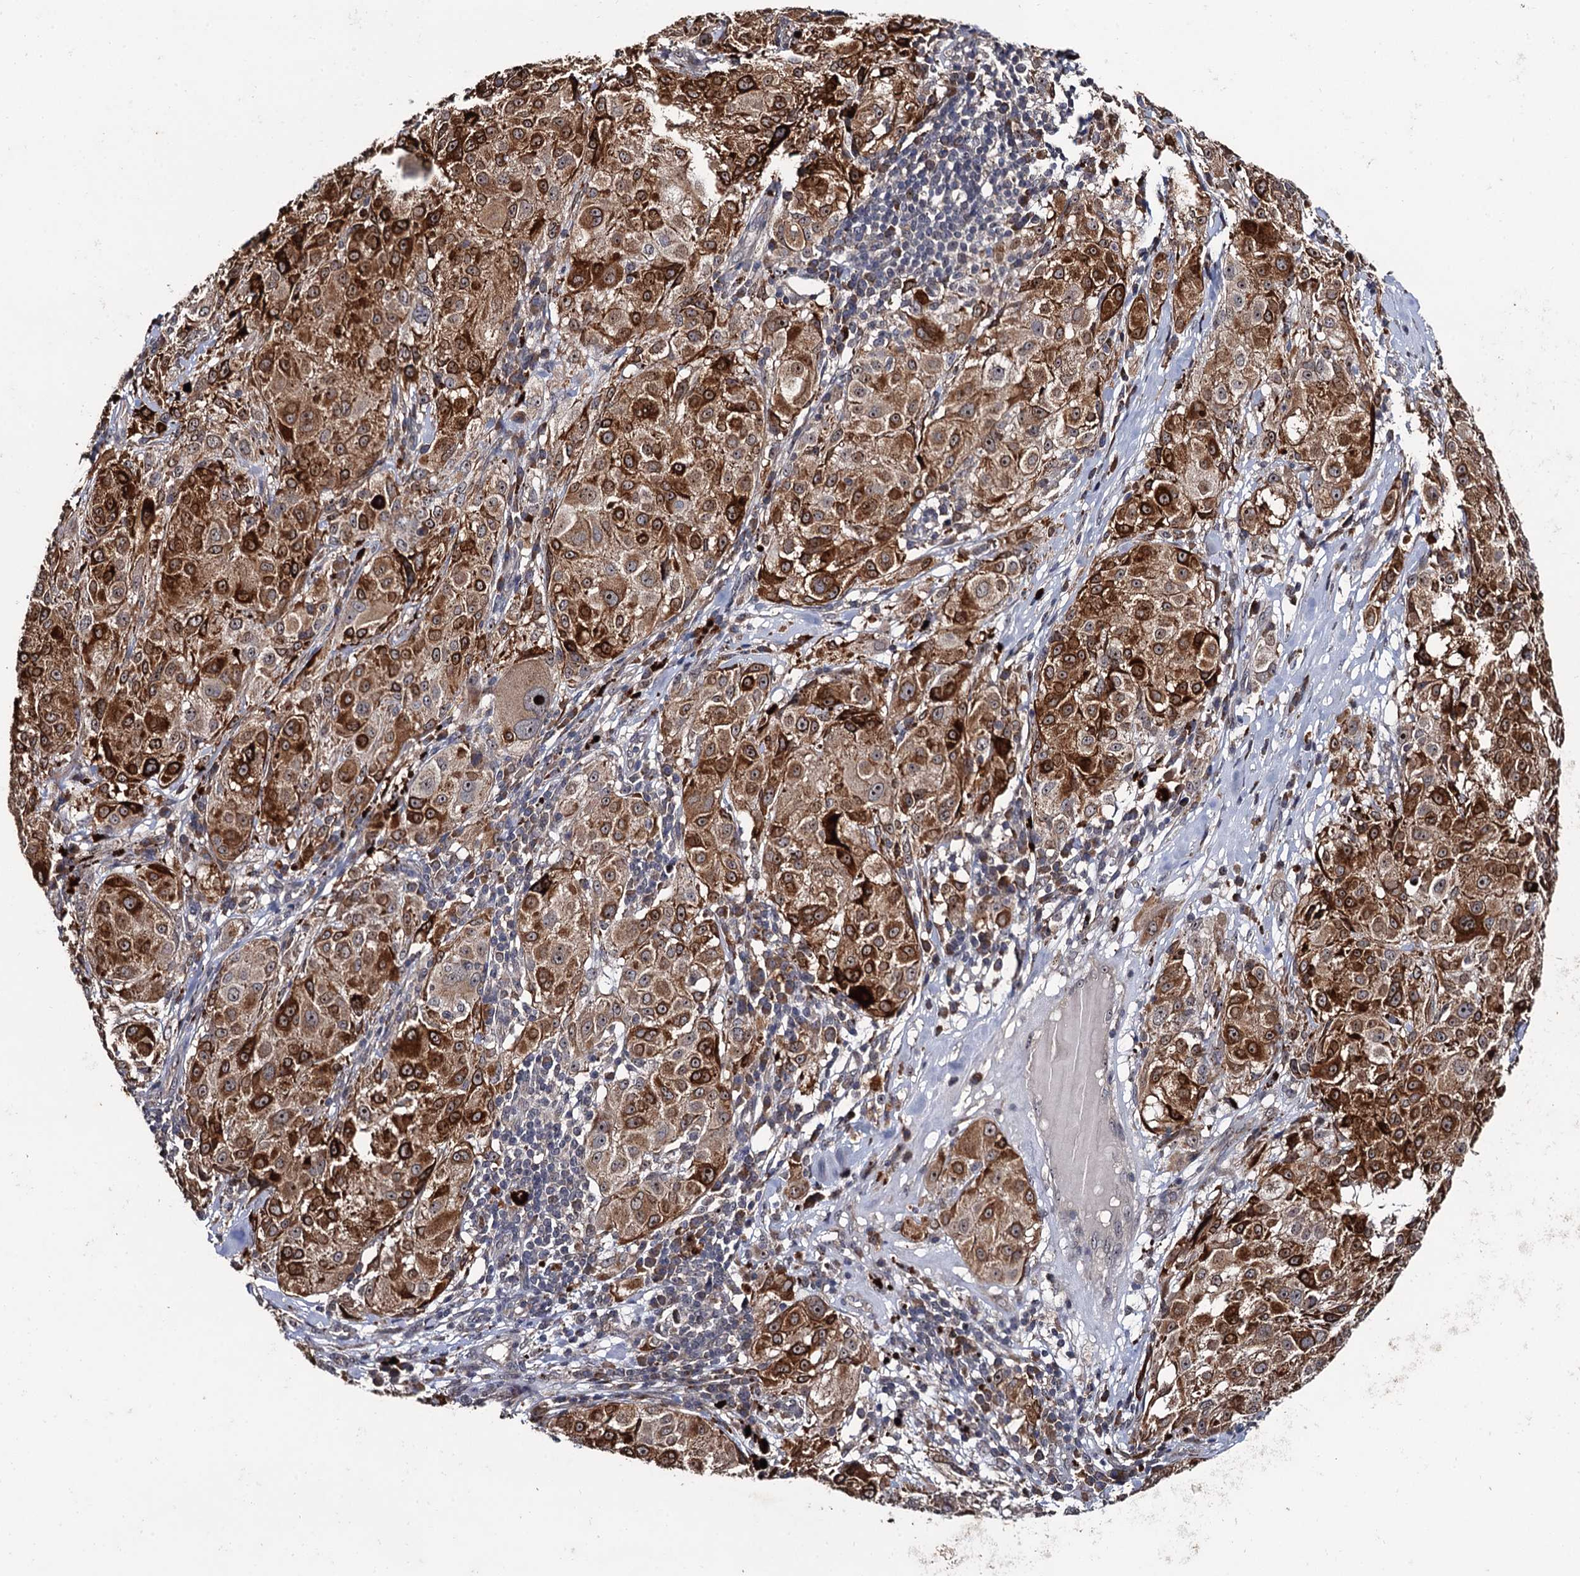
{"staining": {"intensity": "strong", "quantity": ">75%", "location": "cytoplasmic/membranous"}, "tissue": "melanoma", "cell_type": "Tumor cells", "image_type": "cancer", "snomed": [{"axis": "morphology", "description": "Necrosis, NOS"}, {"axis": "morphology", "description": "Malignant melanoma, NOS"}, {"axis": "topography", "description": "Skin"}], "caption": "Malignant melanoma stained for a protein (brown) reveals strong cytoplasmic/membranous positive staining in about >75% of tumor cells.", "gene": "LRRC63", "patient": {"sex": "female", "age": 87}}